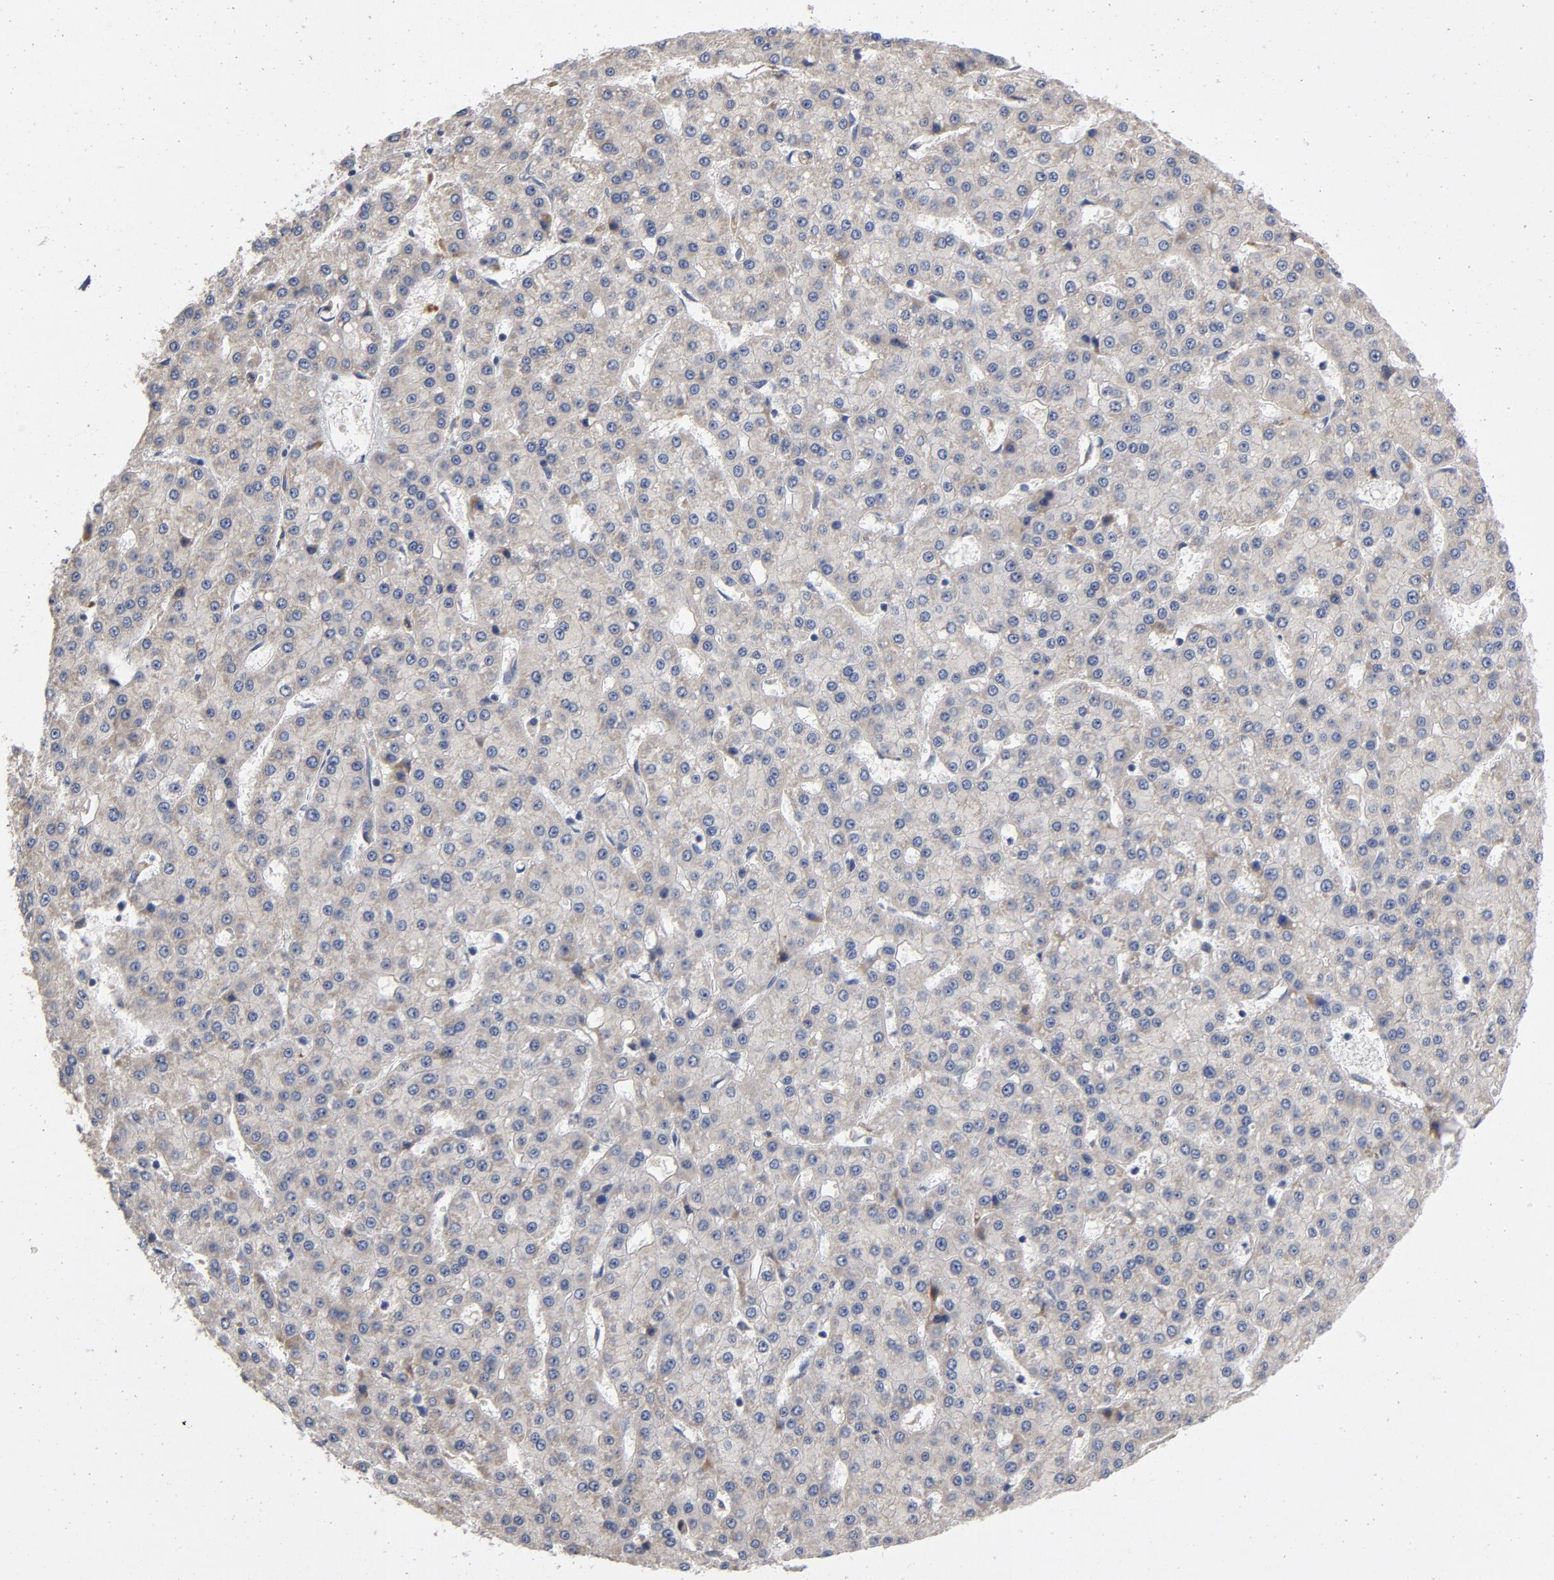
{"staining": {"intensity": "weak", "quantity": "25%-75%", "location": "cytoplasmic/membranous"}, "tissue": "liver cancer", "cell_type": "Tumor cells", "image_type": "cancer", "snomed": [{"axis": "morphology", "description": "Carcinoma, Hepatocellular, NOS"}, {"axis": "topography", "description": "Liver"}], "caption": "About 25%-75% of tumor cells in liver cancer show weak cytoplasmic/membranous protein expression as visualized by brown immunohistochemical staining.", "gene": "CCDC134", "patient": {"sex": "male", "age": 47}}